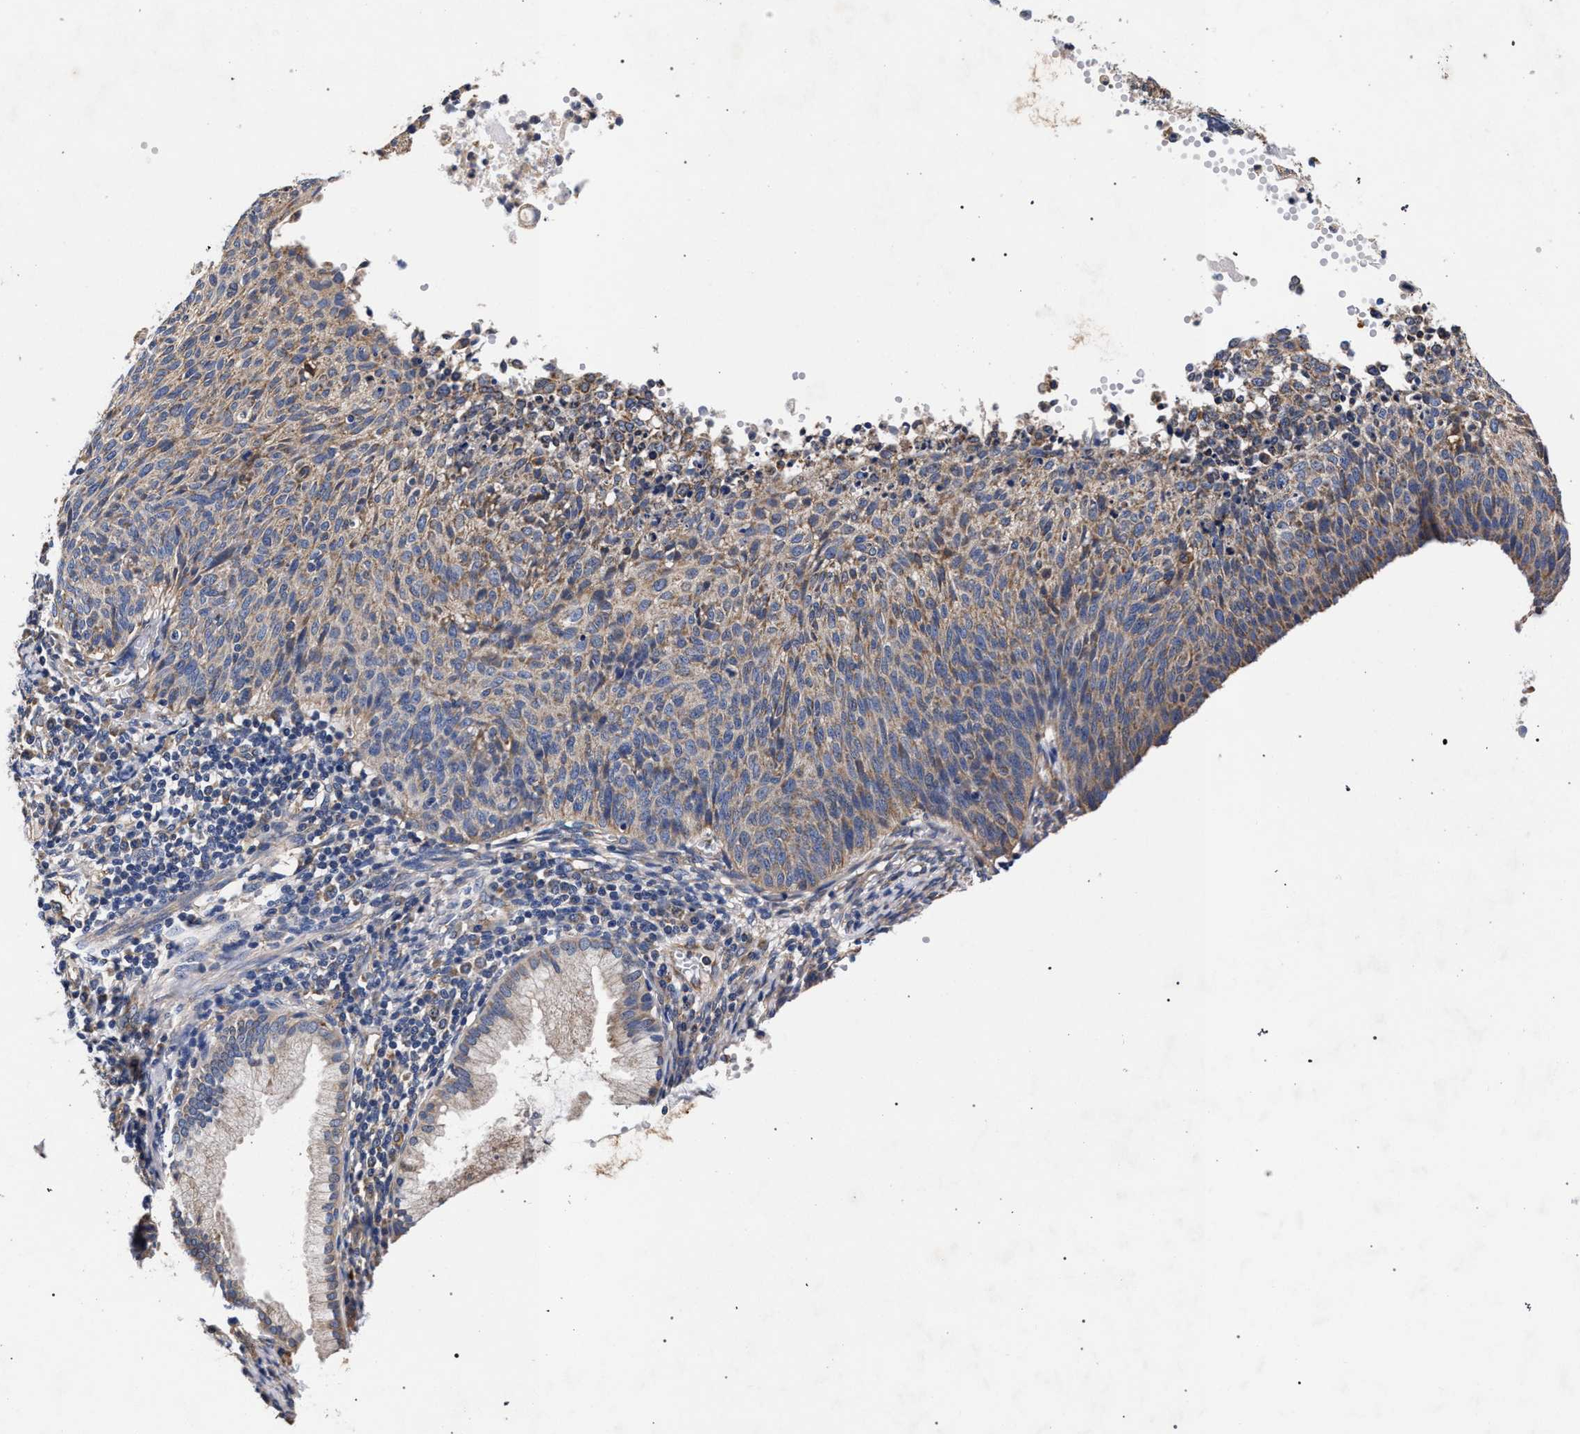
{"staining": {"intensity": "weak", "quantity": "25%-75%", "location": "cytoplasmic/membranous"}, "tissue": "cervical cancer", "cell_type": "Tumor cells", "image_type": "cancer", "snomed": [{"axis": "morphology", "description": "Squamous cell carcinoma, NOS"}, {"axis": "topography", "description": "Cervix"}], "caption": "A high-resolution image shows immunohistochemistry staining of cervical cancer, which exhibits weak cytoplasmic/membranous expression in approximately 25%-75% of tumor cells.", "gene": "CFAP95", "patient": {"sex": "female", "age": 70}}